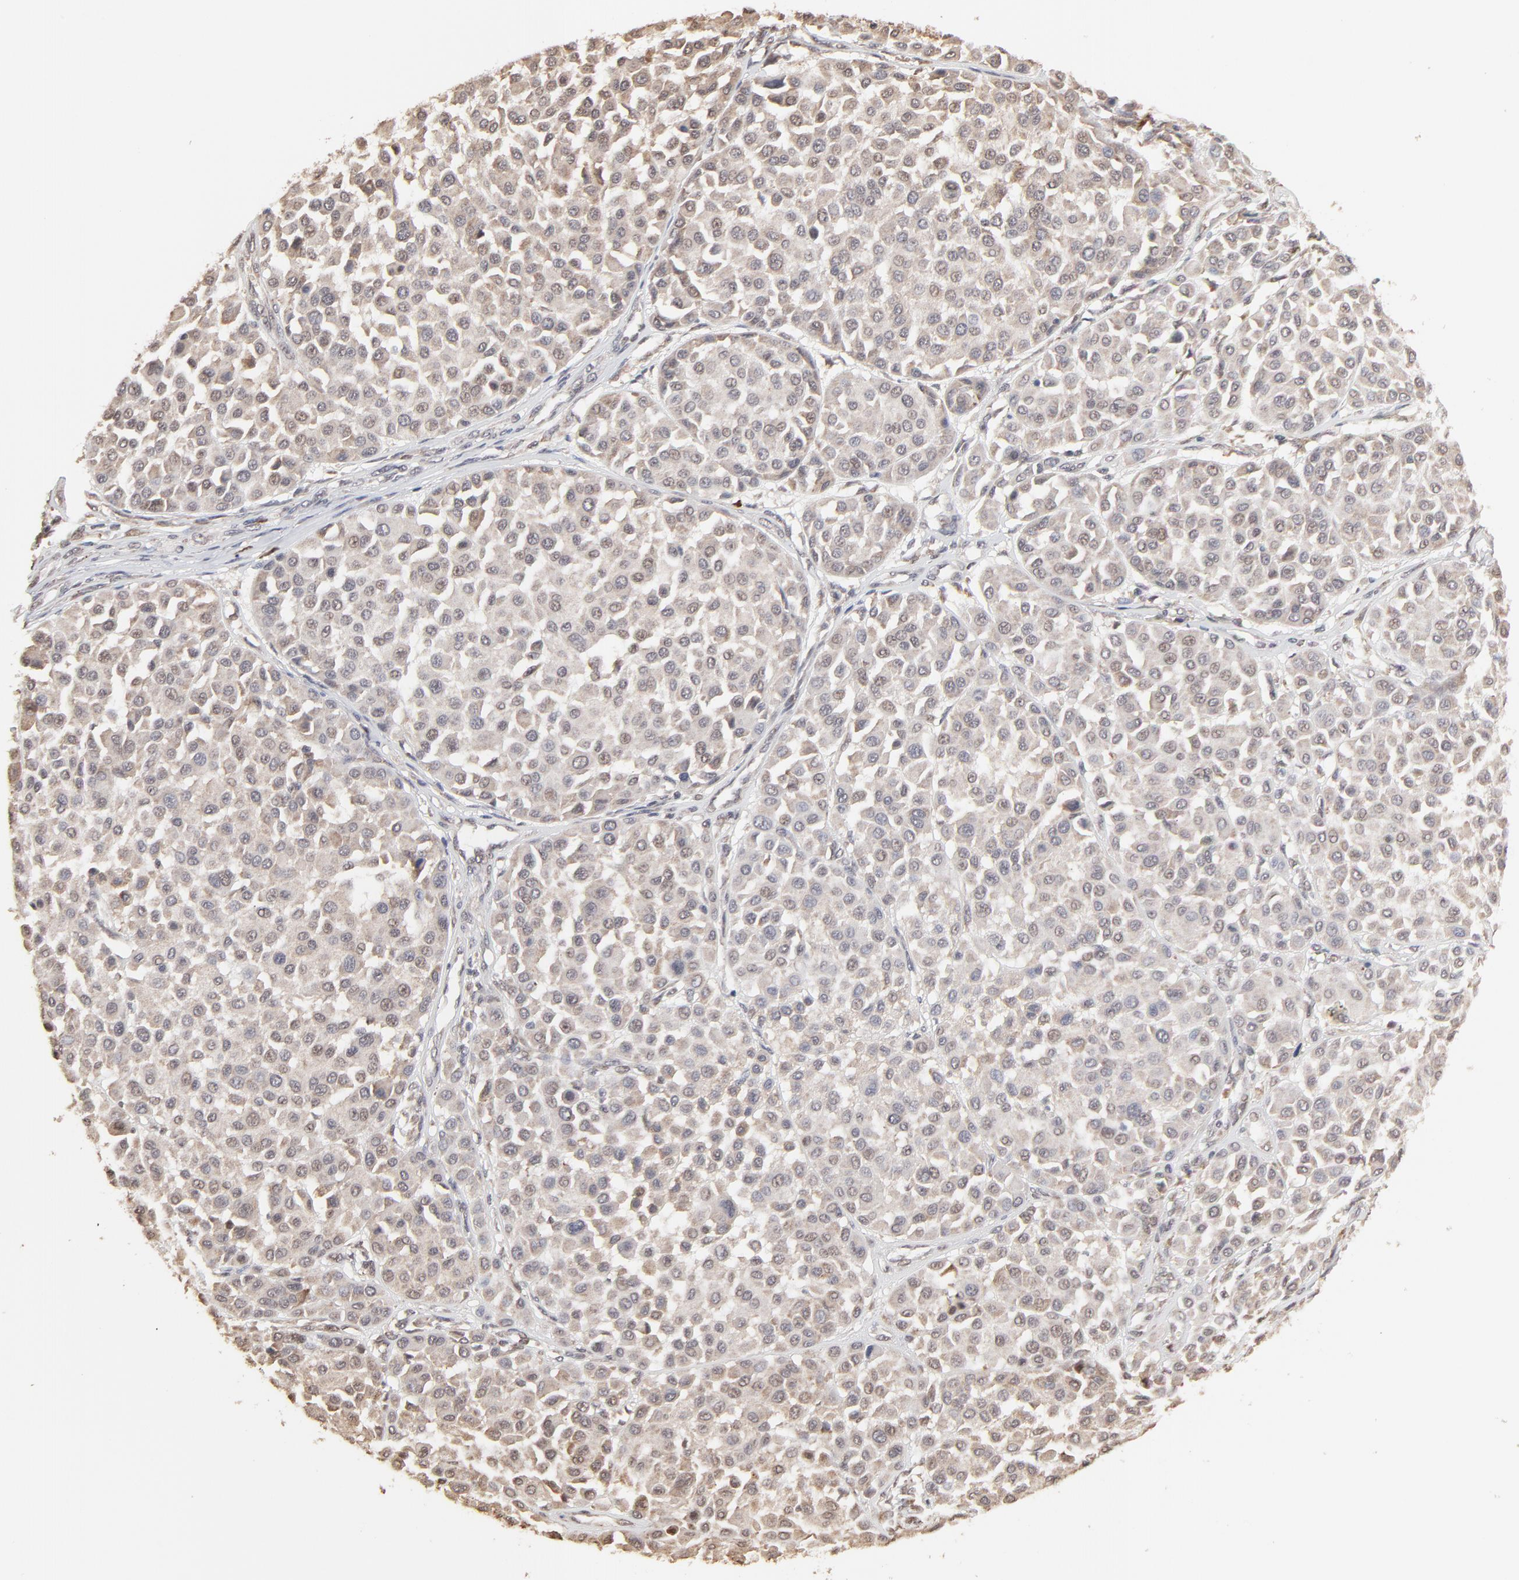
{"staining": {"intensity": "weak", "quantity": "25%-75%", "location": "cytoplasmic/membranous"}, "tissue": "melanoma", "cell_type": "Tumor cells", "image_type": "cancer", "snomed": [{"axis": "morphology", "description": "Malignant melanoma, Metastatic site"}, {"axis": "topography", "description": "Soft tissue"}], "caption": "DAB (3,3'-diaminobenzidine) immunohistochemical staining of malignant melanoma (metastatic site) displays weak cytoplasmic/membranous protein positivity in about 25%-75% of tumor cells. (DAB = brown stain, brightfield microscopy at high magnification).", "gene": "CHM", "patient": {"sex": "male", "age": 41}}